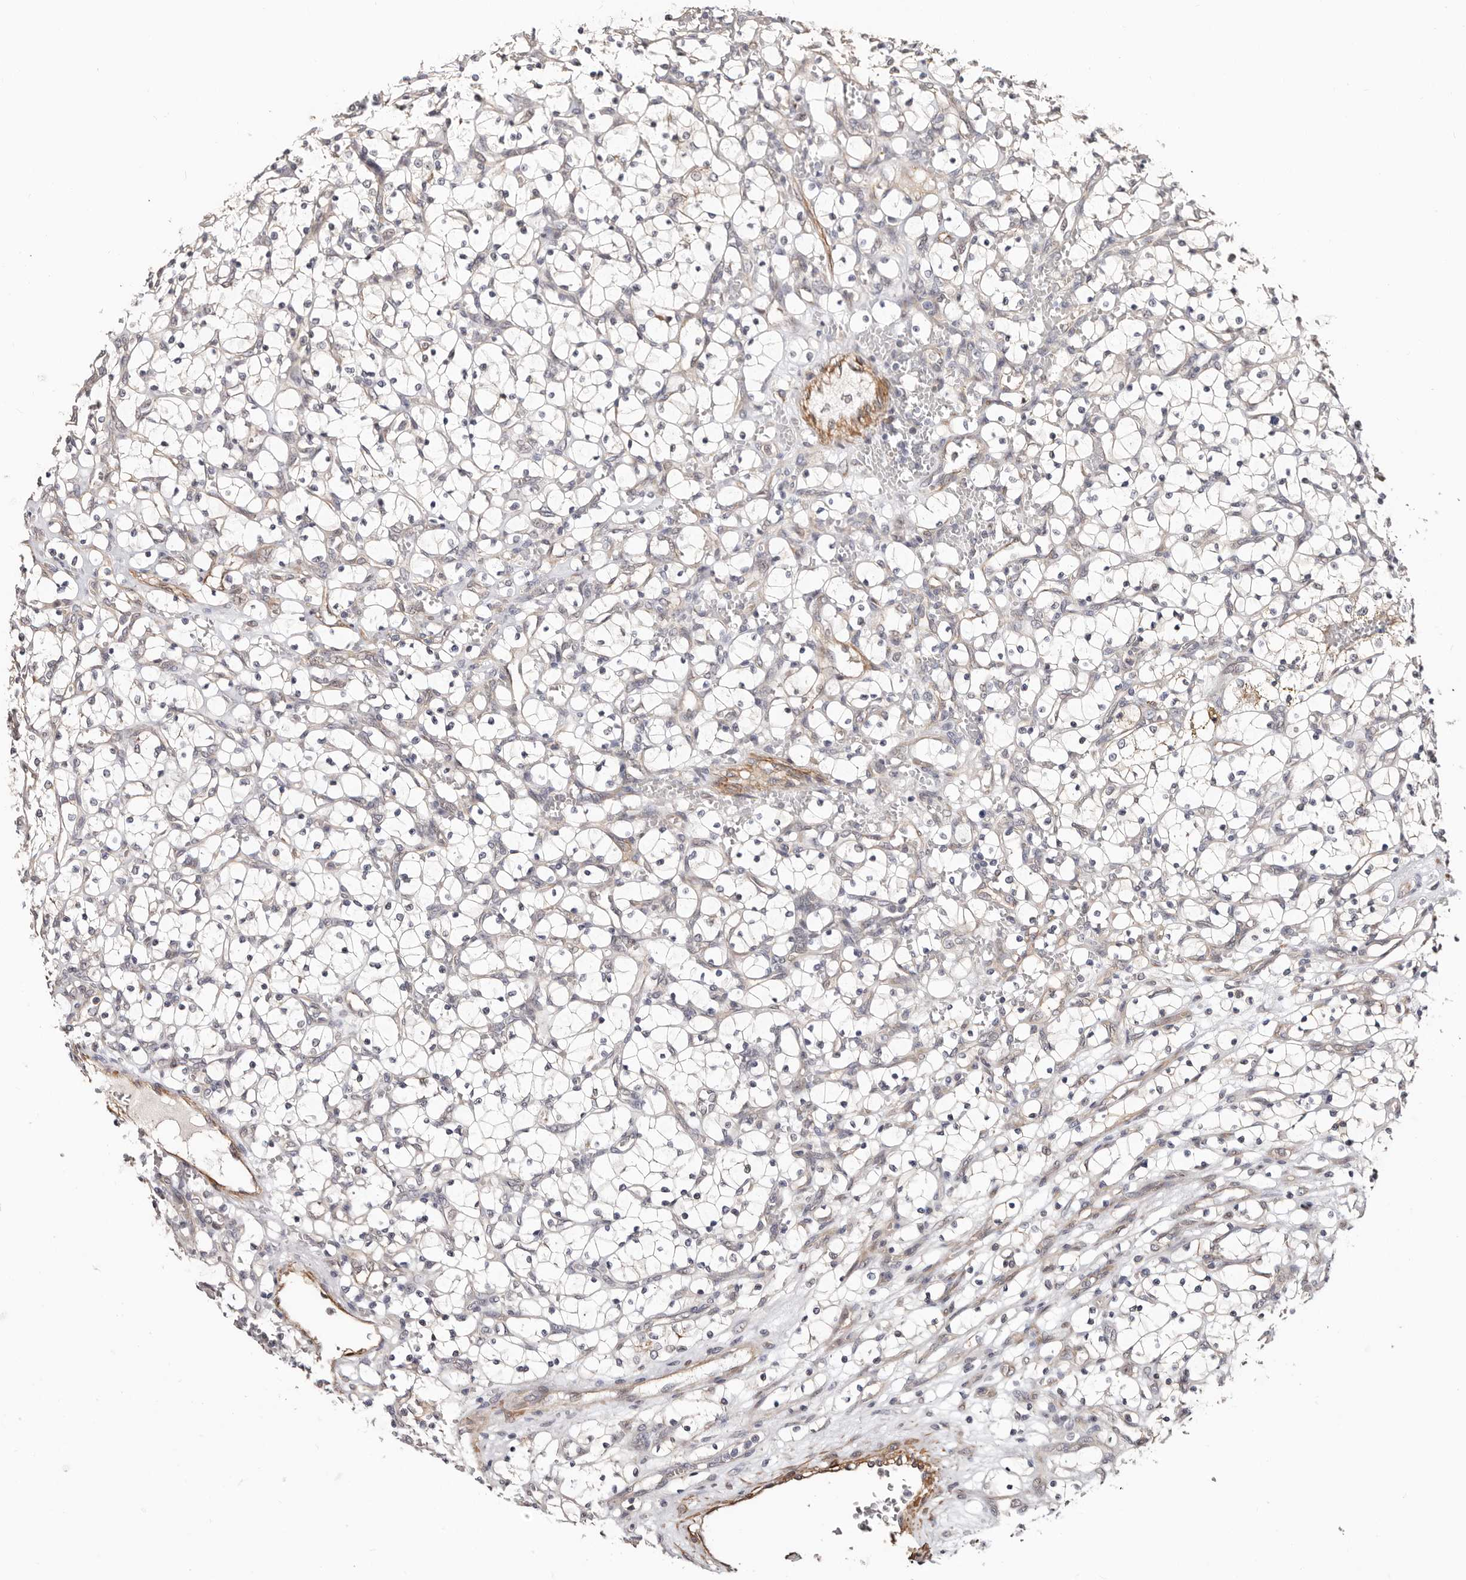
{"staining": {"intensity": "negative", "quantity": "none", "location": "none"}, "tissue": "renal cancer", "cell_type": "Tumor cells", "image_type": "cancer", "snomed": [{"axis": "morphology", "description": "Adenocarcinoma, NOS"}, {"axis": "topography", "description": "Kidney"}], "caption": "Tumor cells are negative for brown protein staining in renal cancer (adenocarcinoma).", "gene": "TRIP13", "patient": {"sex": "female", "age": 69}}